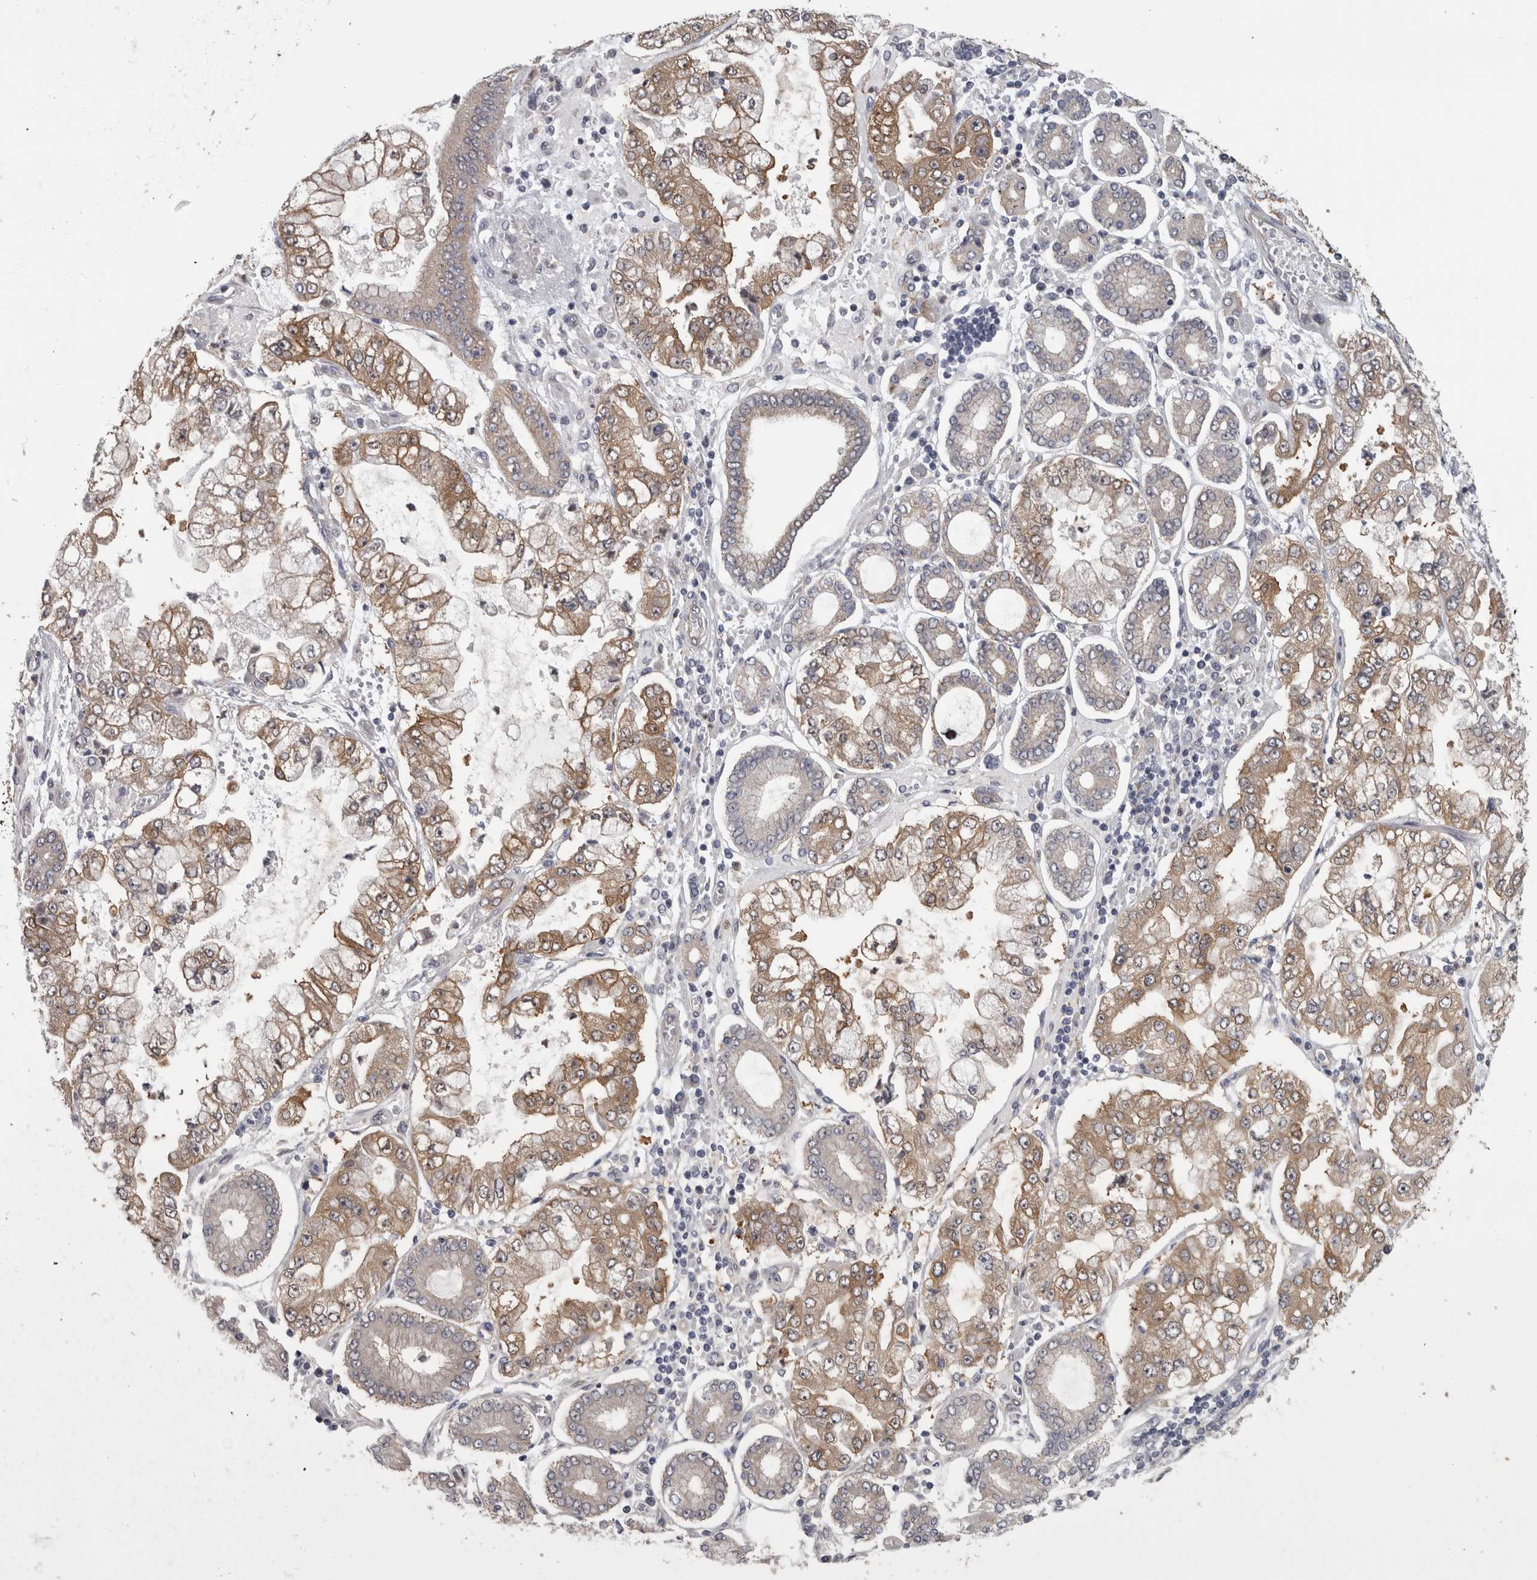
{"staining": {"intensity": "moderate", "quantity": "25%-75%", "location": "cytoplasmic/membranous"}, "tissue": "stomach cancer", "cell_type": "Tumor cells", "image_type": "cancer", "snomed": [{"axis": "morphology", "description": "Adenocarcinoma, NOS"}, {"axis": "topography", "description": "Stomach"}], "caption": "Human stomach adenocarcinoma stained with a brown dye demonstrates moderate cytoplasmic/membranous positive staining in about 25%-75% of tumor cells.", "gene": "PRKCI", "patient": {"sex": "male", "age": 76}}